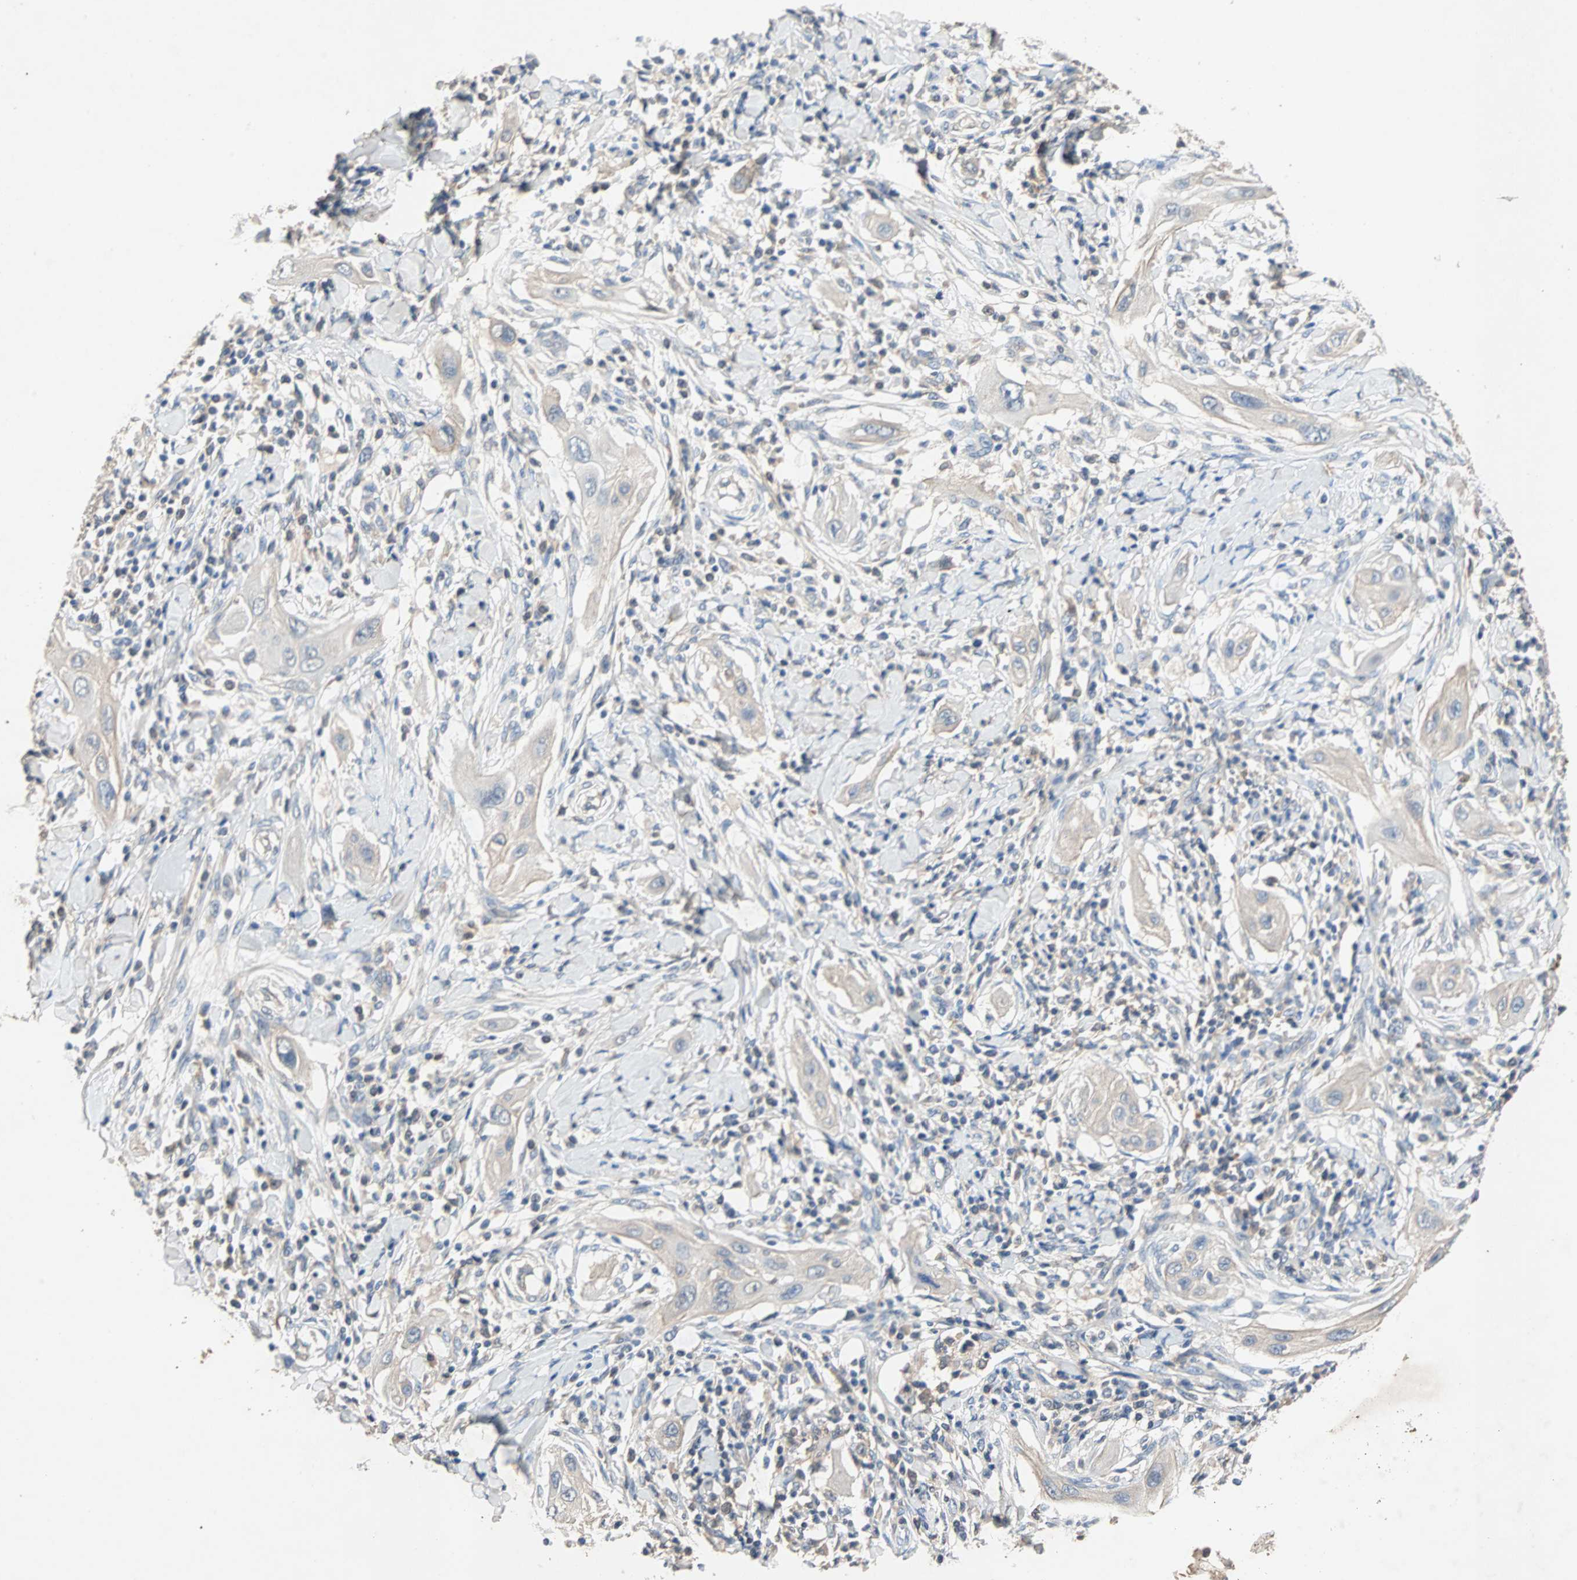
{"staining": {"intensity": "weak", "quantity": "<25%", "location": "cytoplasmic/membranous"}, "tissue": "lung cancer", "cell_type": "Tumor cells", "image_type": "cancer", "snomed": [{"axis": "morphology", "description": "Squamous cell carcinoma, NOS"}, {"axis": "topography", "description": "Lung"}], "caption": "DAB (3,3'-diaminobenzidine) immunohistochemical staining of human lung cancer (squamous cell carcinoma) exhibits no significant expression in tumor cells. Brightfield microscopy of IHC stained with DAB (3,3'-diaminobenzidine) (brown) and hematoxylin (blue), captured at high magnification.", "gene": "ADAP1", "patient": {"sex": "female", "age": 47}}